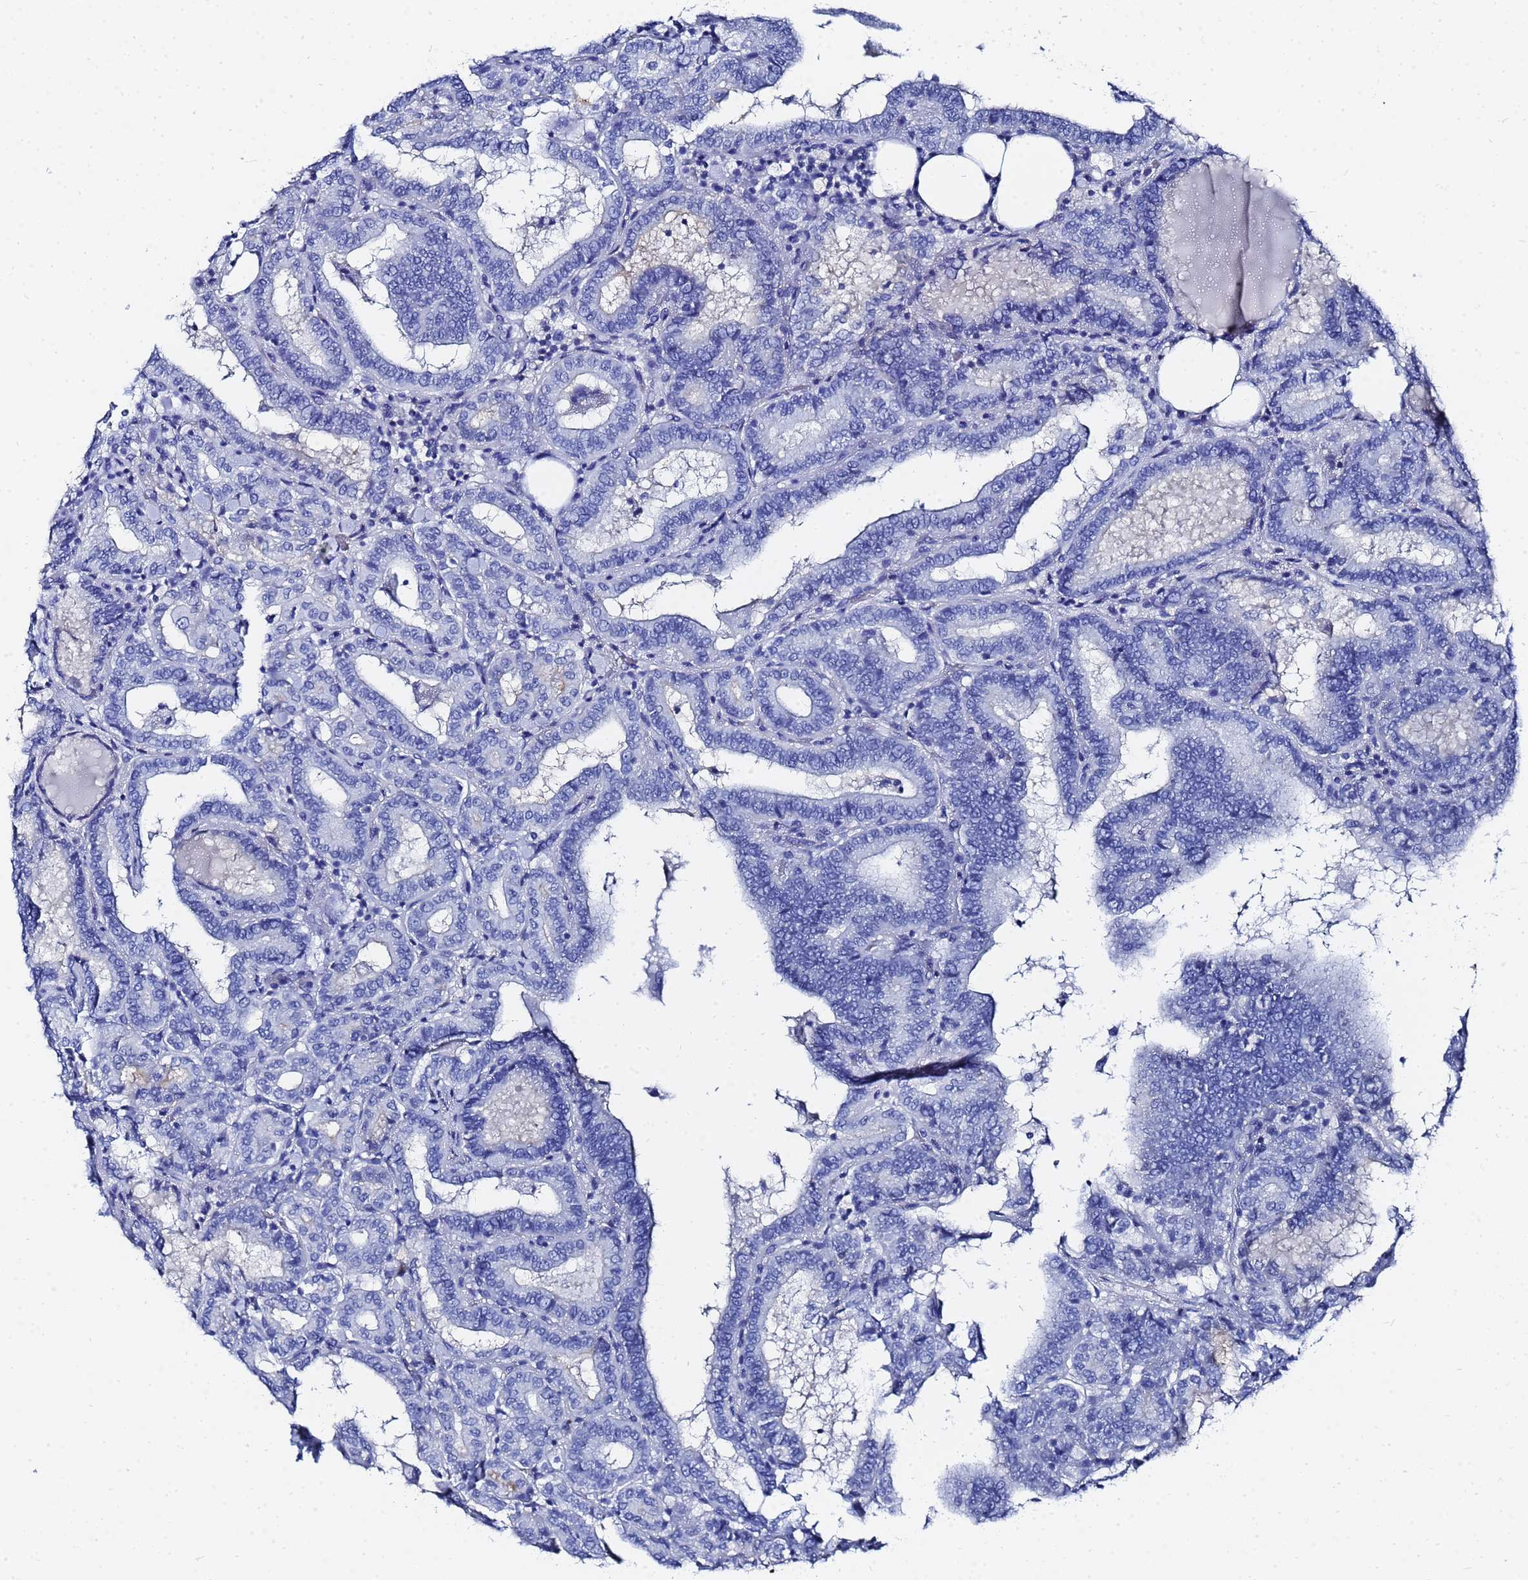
{"staining": {"intensity": "negative", "quantity": "none", "location": "none"}, "tissue": "thyroid cancer", "cell_type": "Tumor cells", "image_type": "cancer", "snomed": [{"axis": "morphology", "description": "Papillary adenocarcinoma, NOS"}, {"axis": "topography", "description": "Thyroid gland"}], "caption": "DAB immunohistochemical staining of human thyroid cancer (papillary adenocarcinoma) displays no significant positivity in tumor cells.", "gene": "GGT1", "patient": {"sex": "female", "age": 72}}